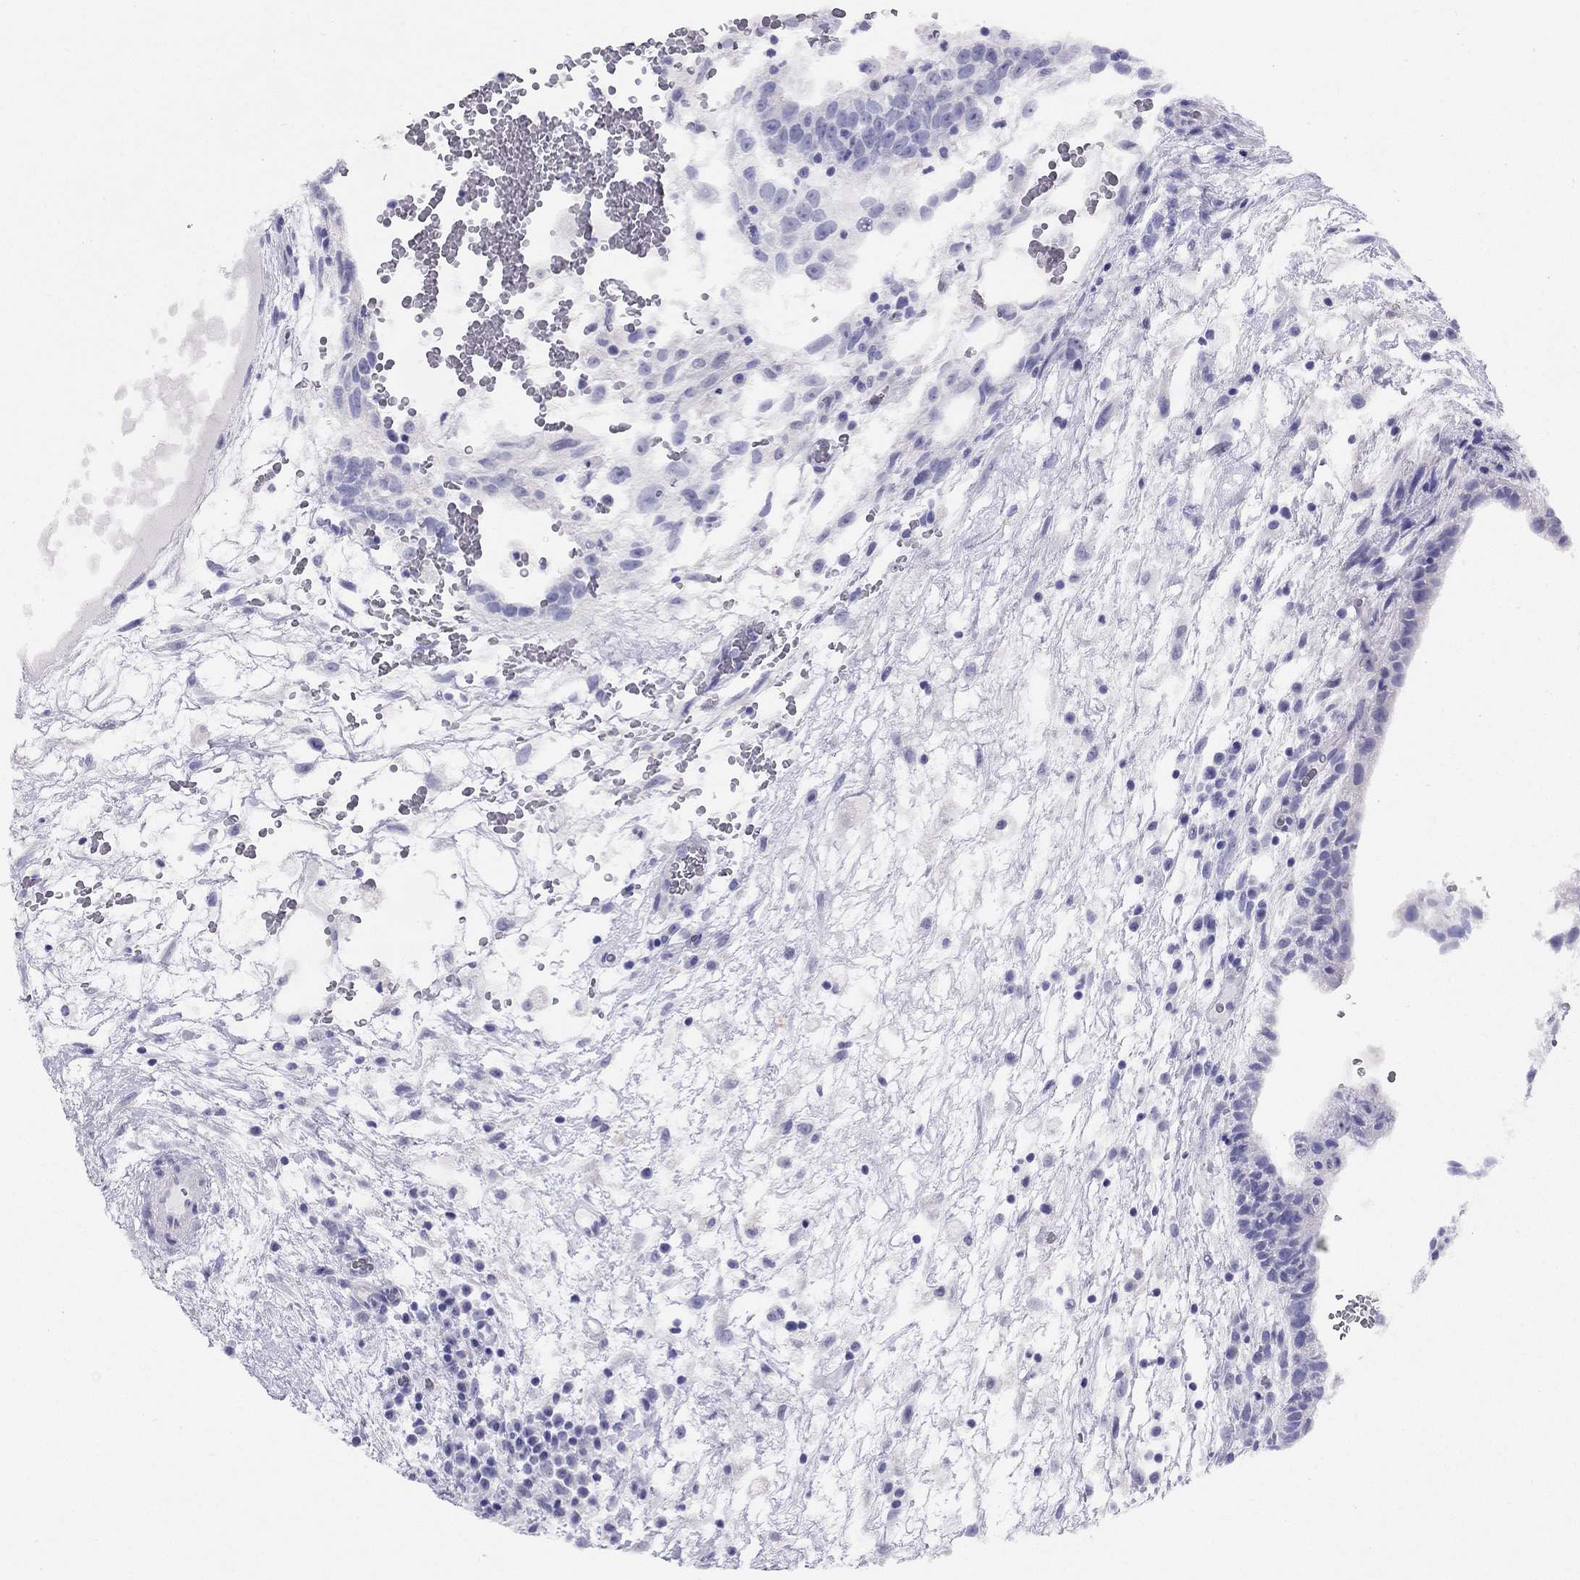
{"staining": {"intensity": "negative", "quantity": "none", "location": "none"}, "tissue": "testis cancer", "cell_type": "Tumor cells", "image_type": "cancer", "snomed": [{"axis": "morphology", "description": "Normal tissue, NOS"}, {"axis": "morphology", "description": "Carcinoma, Embryonal, NOS"}, {"axis": "topography", "description": "Testis"}], "caption": "This is an immunohistochemistry (IHC) photomicrograph of embryonal carcinoma (testis). There is no positivity in tumor cells.", "gene": "LRIT2", "patient": {"sex": "male", "age": 32}}